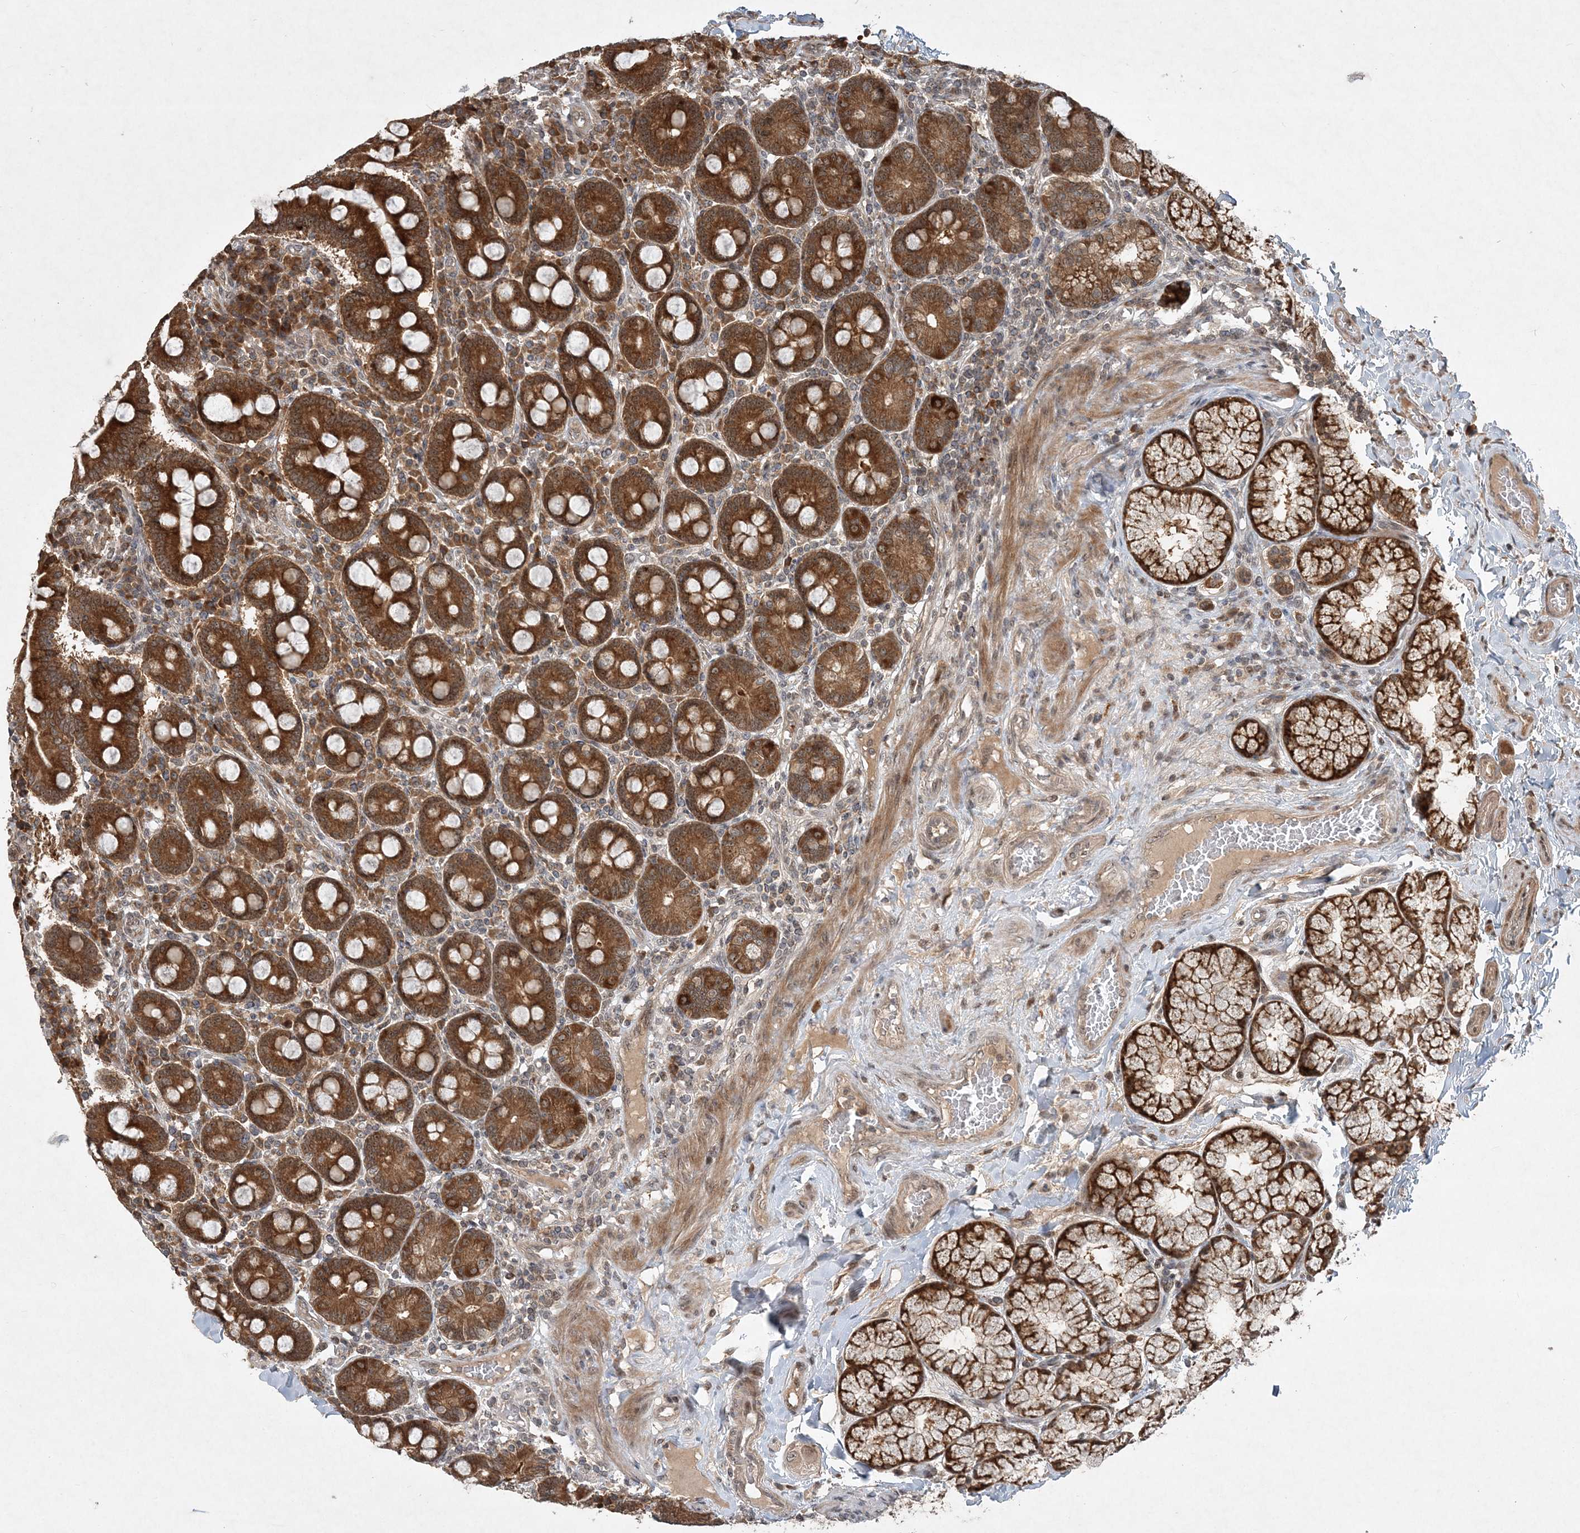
{"staining": {"intensity": "strong", "quantity": ">75%", "location": "cytoplasmic/membranous"}, "tissue": "duodenum", "cell_type": "Glandular cells", "image_type": "normal", "snomed": [{"axis": "morphology", "description": "Normal tissue, NOS"}, {"axis": "topography", "description": "Duodenum"}], "caption": "Protein expression by immunohistochemistry reveals strong cytoplasmic/membranous positivity in approximately >75% of glandular cells in unremarkable duodenum. Nuclei are stained in blue.", "gene": "UBR3", "patient": {"sex": "male", "age": 50}}